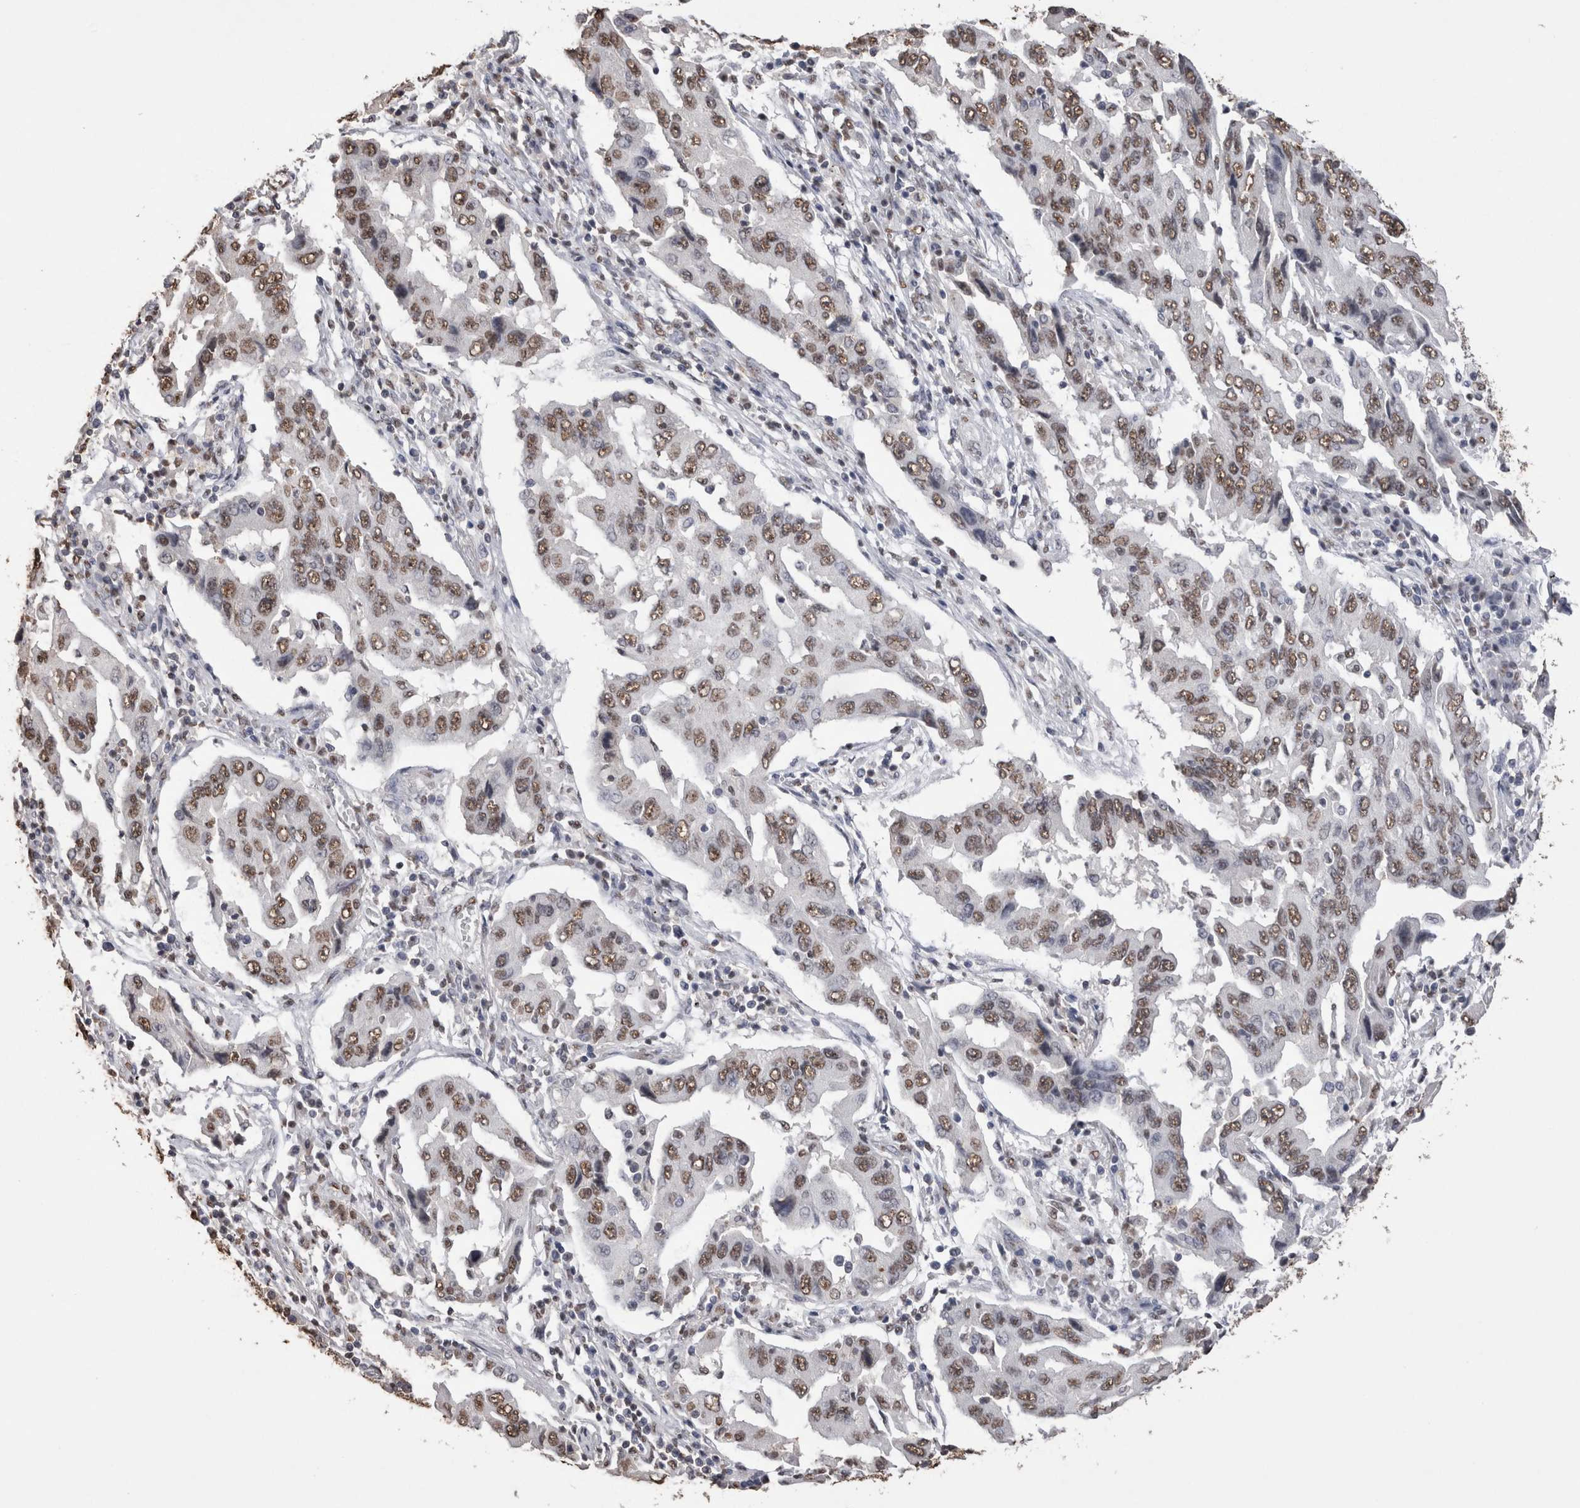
{"staining": {"intensity": "moderate", "quantity": ">75%", "location": "nuclear"}, "tissue": "lung cancer", "cell_type": "Tumor cells", "image_type": "cancer", "snomed": [{"axis": "morphology", "description": "Adenocarcinoma, NOS"}, {"axis": "topography", "description": "Lung"}], "caption": "Lung adenocarcinoma tissue reveals moderate nuclear staining in about >75% of tumor cells", "gene": "NTHL1", "patient": {"sex": "female", "age": 65}}